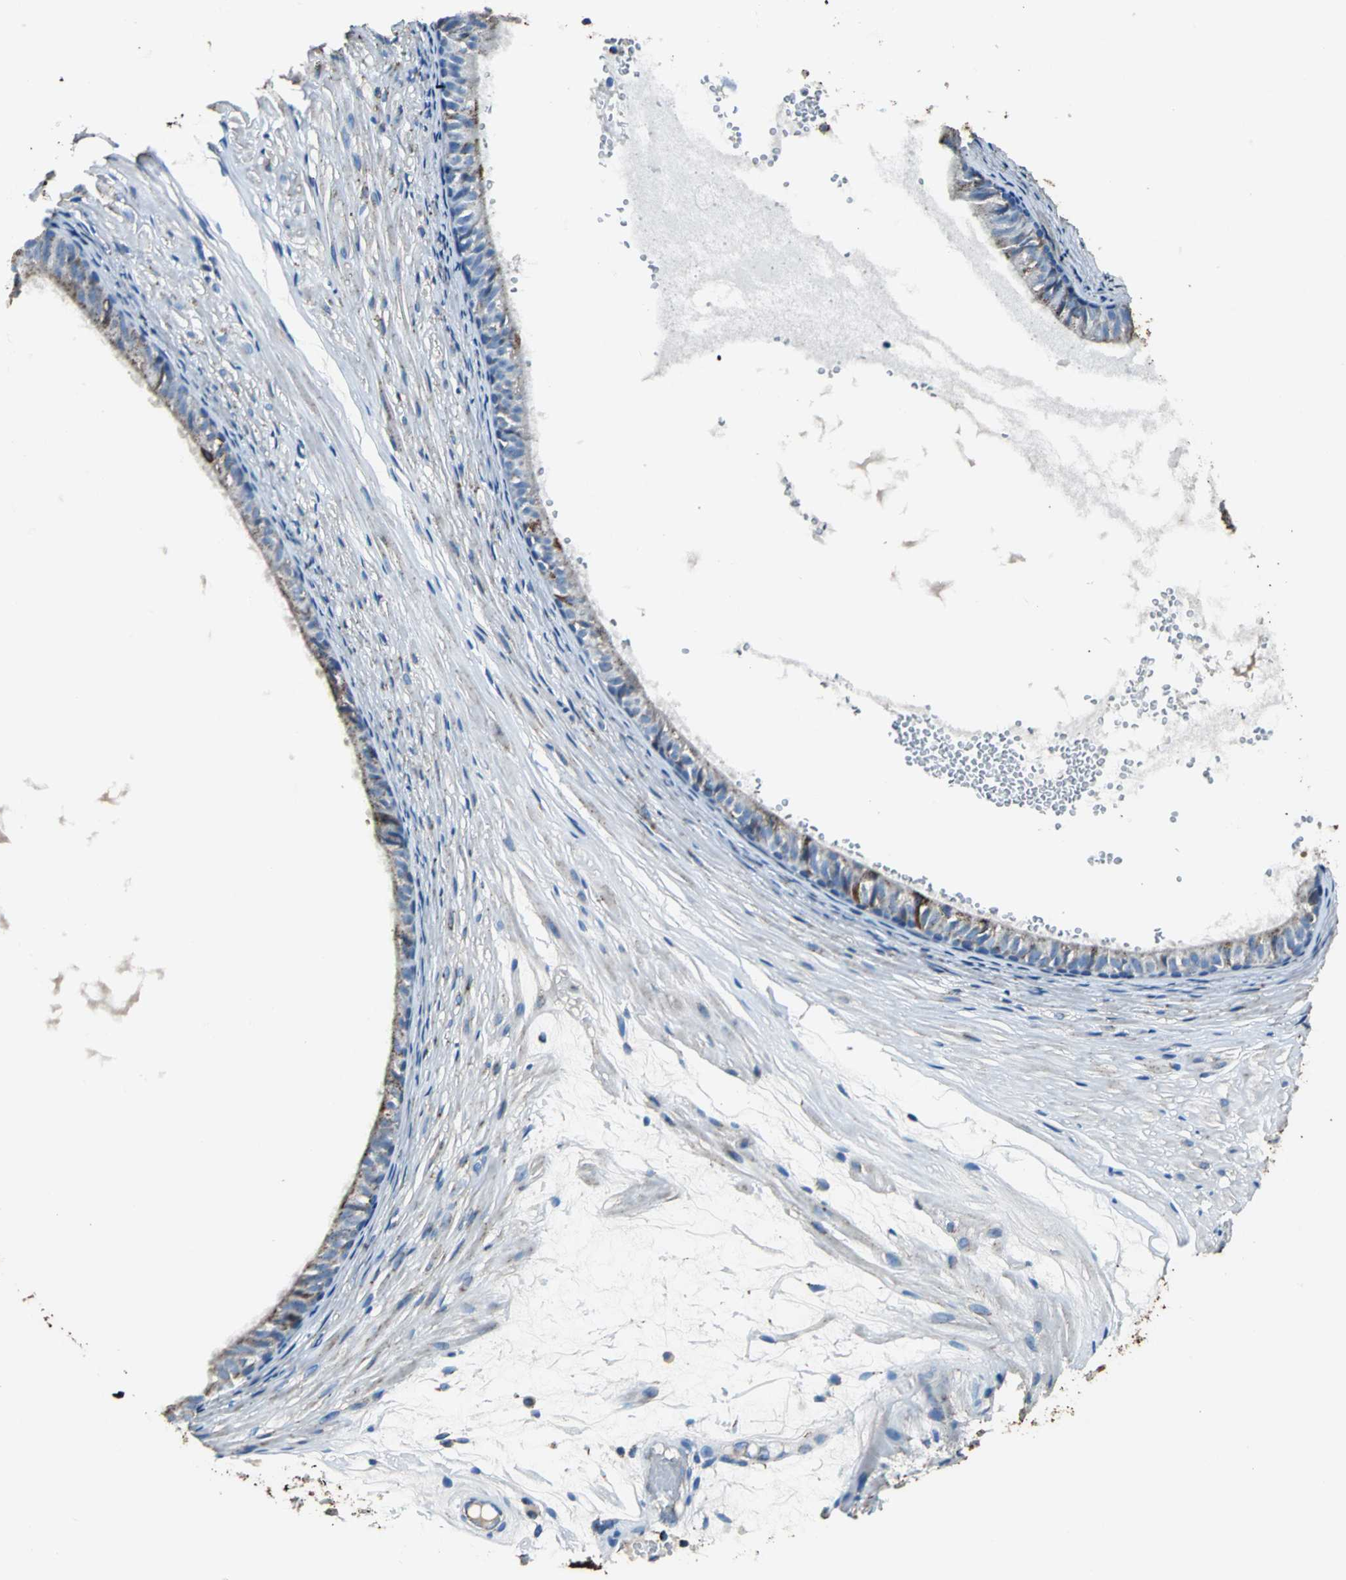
{"staining": {"intensity": "strong", "quantity": "25%-75%", "location": "cytoplasmic/membranous"}, "tissue": "epididymis", "cell_type": "Glandular cells", "image_type": "normal", "snomed": [{"axis": "morphology", "description": "Normal tissue, NOS"}, {"axis": "morphology", "description": "Atrophy, NOS"}, {"axis": "topography", "description": "Testis"}, {"axis": "topography", "description": "Epididymis"}], "caption": "IHC (DAB (3,3'-diaminobenzidine)) staining of unremarkable epididymis exhibits strong cytoplasmic/membranous protein expression in approximately 25%-75% of glandular cells. (Stains: DAB (3,3'-diaminobenzidine) in brown, nuclei in blue, Microscopy: brightfield microscopy at high magnification).", "gene": "ECH1", "patient": {"sex": "male", "age": 18}}